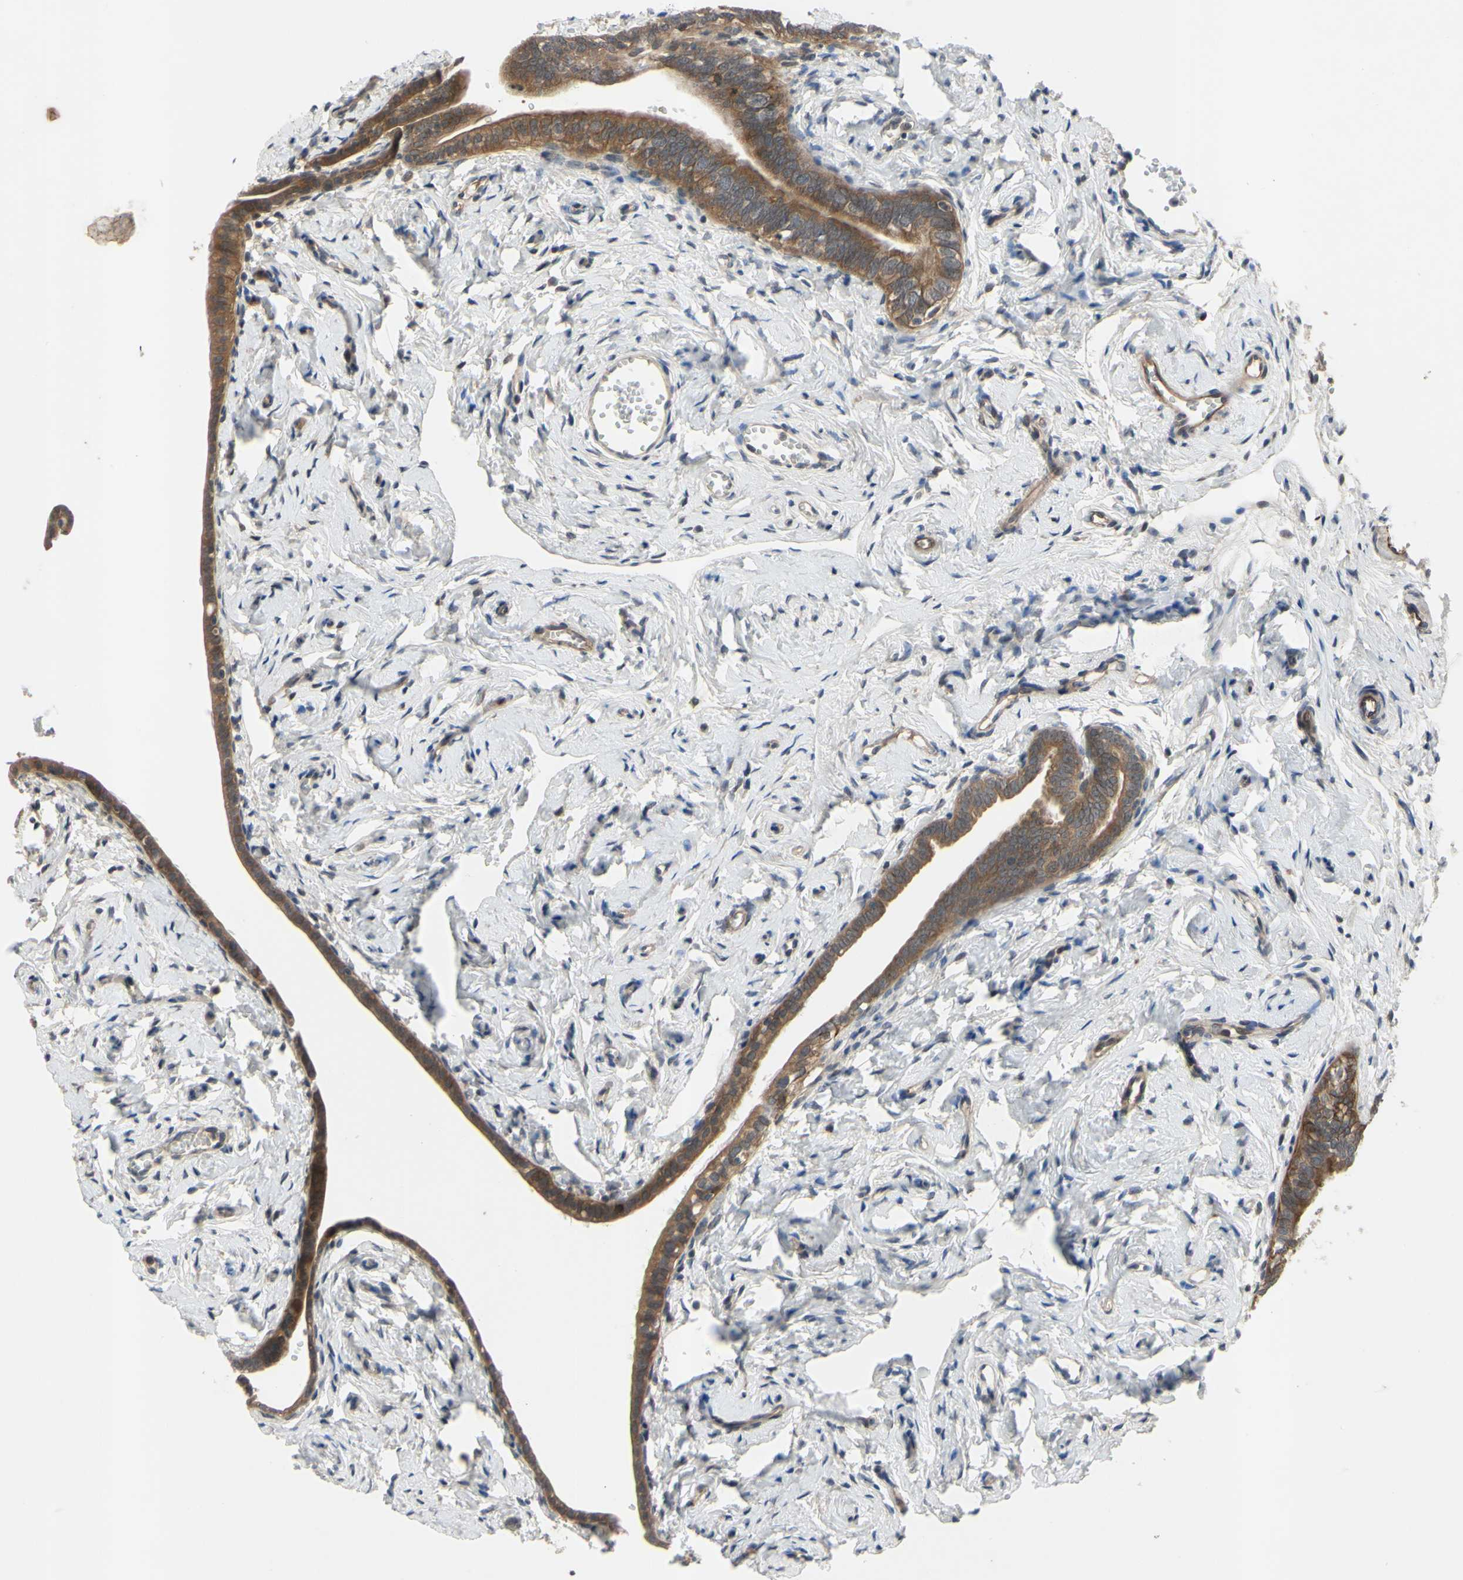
{"staining": {"intensity": "moderate", "quantity": ">75%", "location": "cytoplasmic/membranous"}, "tissue": "fallopian tube", "cell_type": "Glandular cells", "image_type": "normal", "snomed": [{"axis": "morphology", "description": "Normal tissue, NOS"}, {"axis": "topography", "description": "Fallopian tube"}], "caption": "Protein analysis of unremarkable fallopian tube exhibits moderate cytoplasmic/membranous expression in approximately >75% of glandular cells. The protein is shown in brown color, while the nuclei are stained blue.", "gene": "XIAP", "patient": {"sex": "female", "age": 71}}